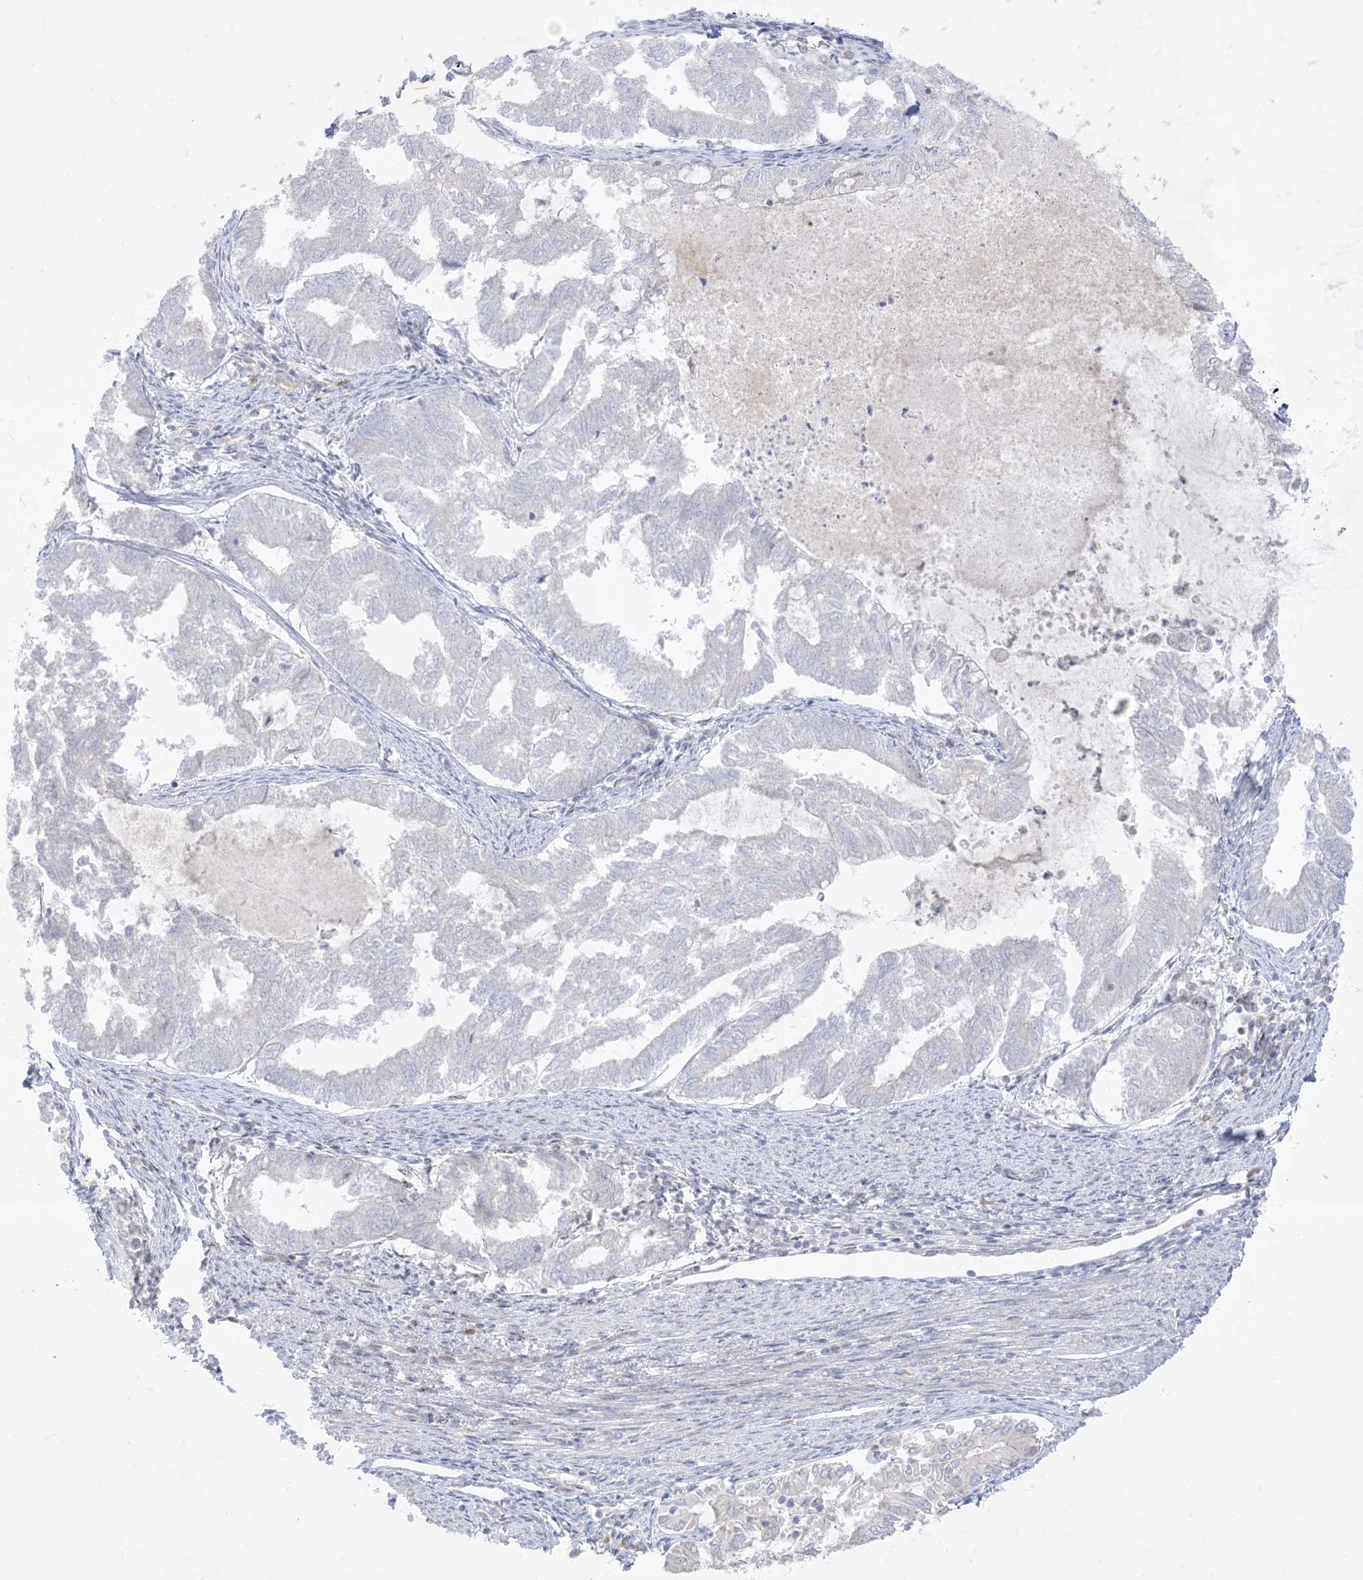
{"staining": {"intensity": "negative", "quantity": "none", "location": "none"}, "tissue": "endometrial cancer", "cell_type": "Tumor cells", "image_type": "cancer", "snomed": [{"axis": "morphology", "description": "Adenocarcinoma, NOS"}, {"axis": "topography", "description": "Endometrium"}], "caption": "Immunohistochemical staining of human endometrial adenocarcinoma demonstrates no significant expression in tumor cells.", "gene": "BHLHE40", "patient": {"sex": "female", "age": 79}}